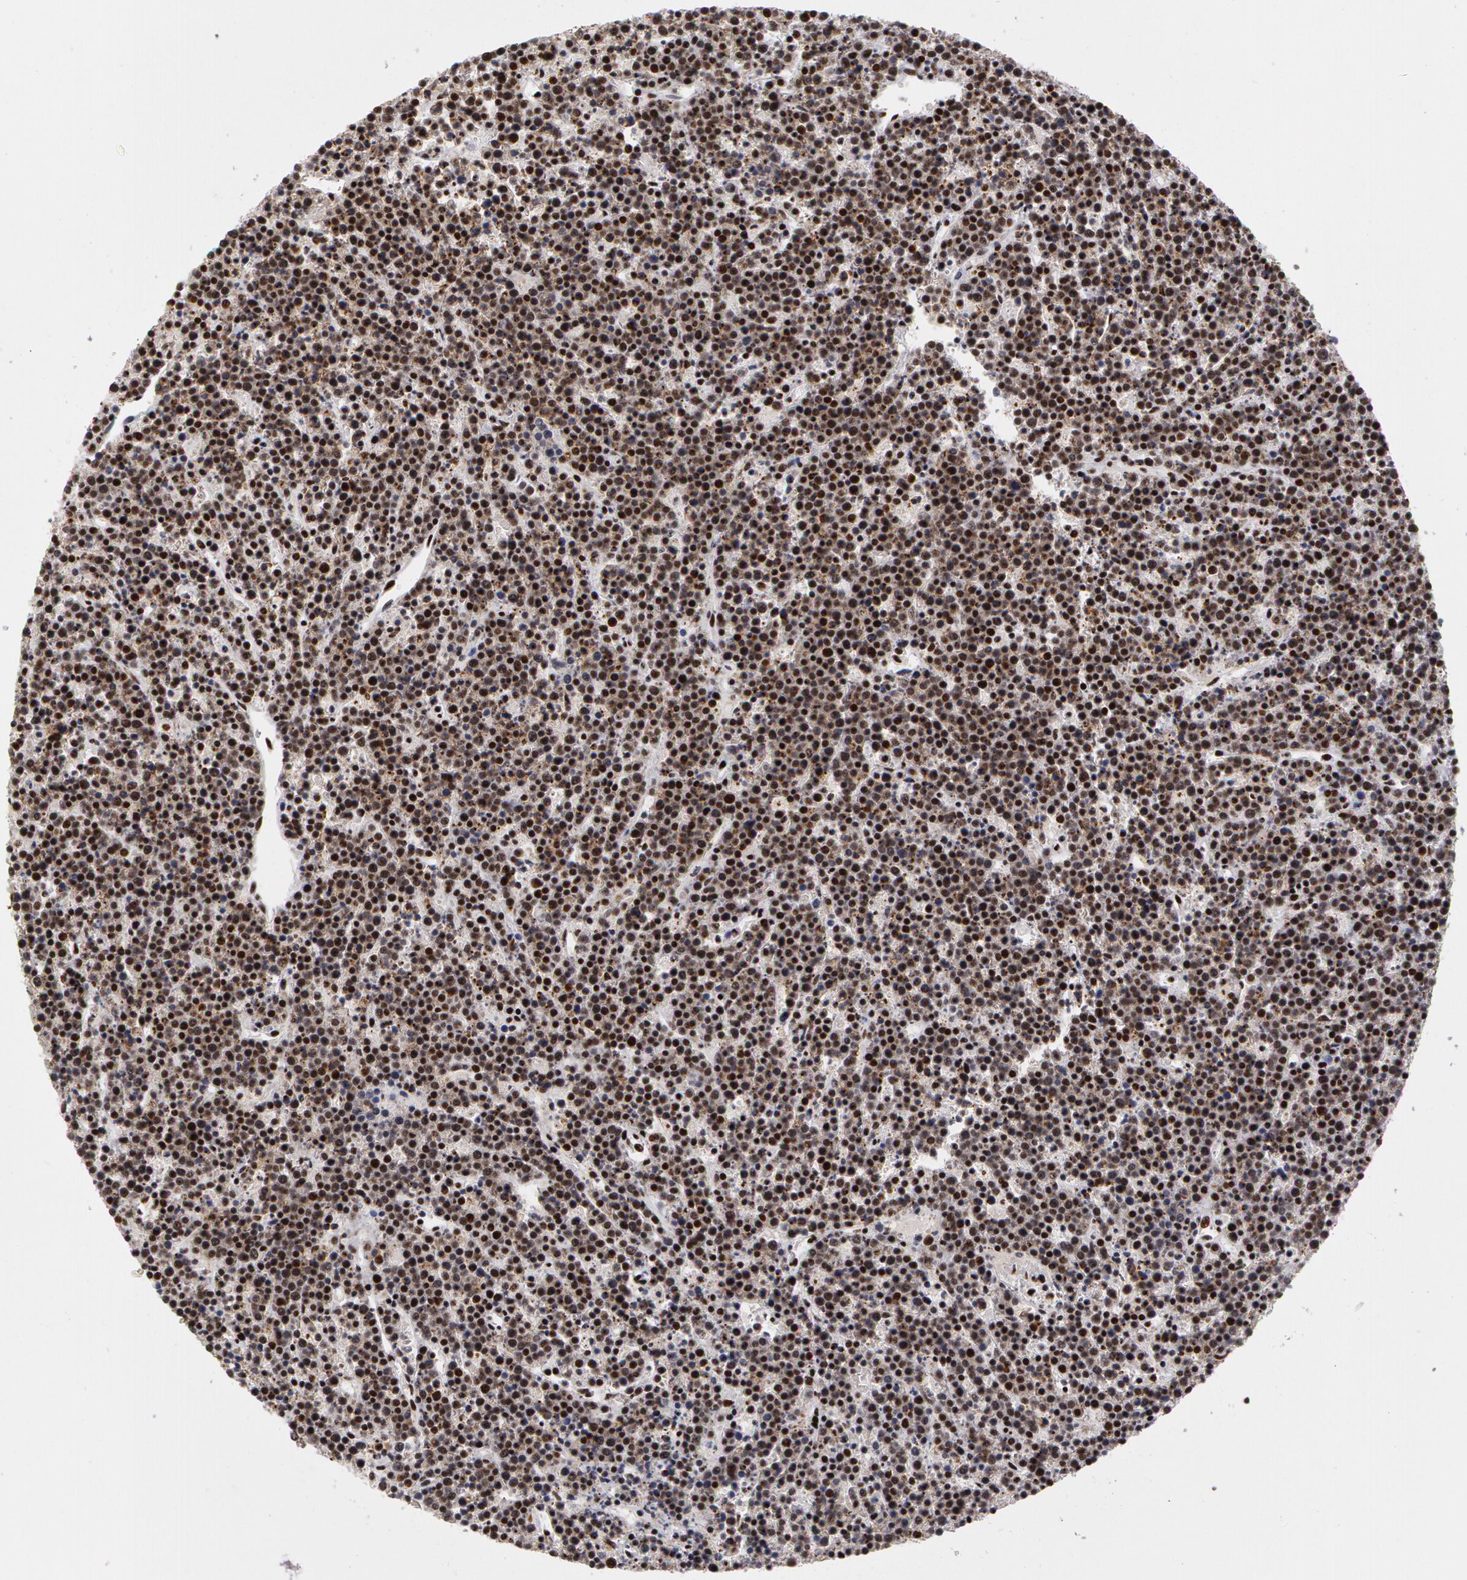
{"staining": {"intensity": "strong", "quantity": ">75%", "location": "nuclear"}, "tissue": "lymphoma", "cell_type": "Tumor cells", "image_type": "cancer", "snomed": [{"axis": "morphology", "description": "Malignant lymphoma, non-Hodgkin's type, High grade"}, {"axis": "topography", "description": "Ovary"}], "caption": "Protein expression by immunohistochemistry (IHC) shows strong nuclear positivity in about >75% of tumor cells in lymphoma. (Brightfield microscopy of DAB IHC at high magnification).", "gene": "PNN", "patient": {"sex": "female", "age": 56}}